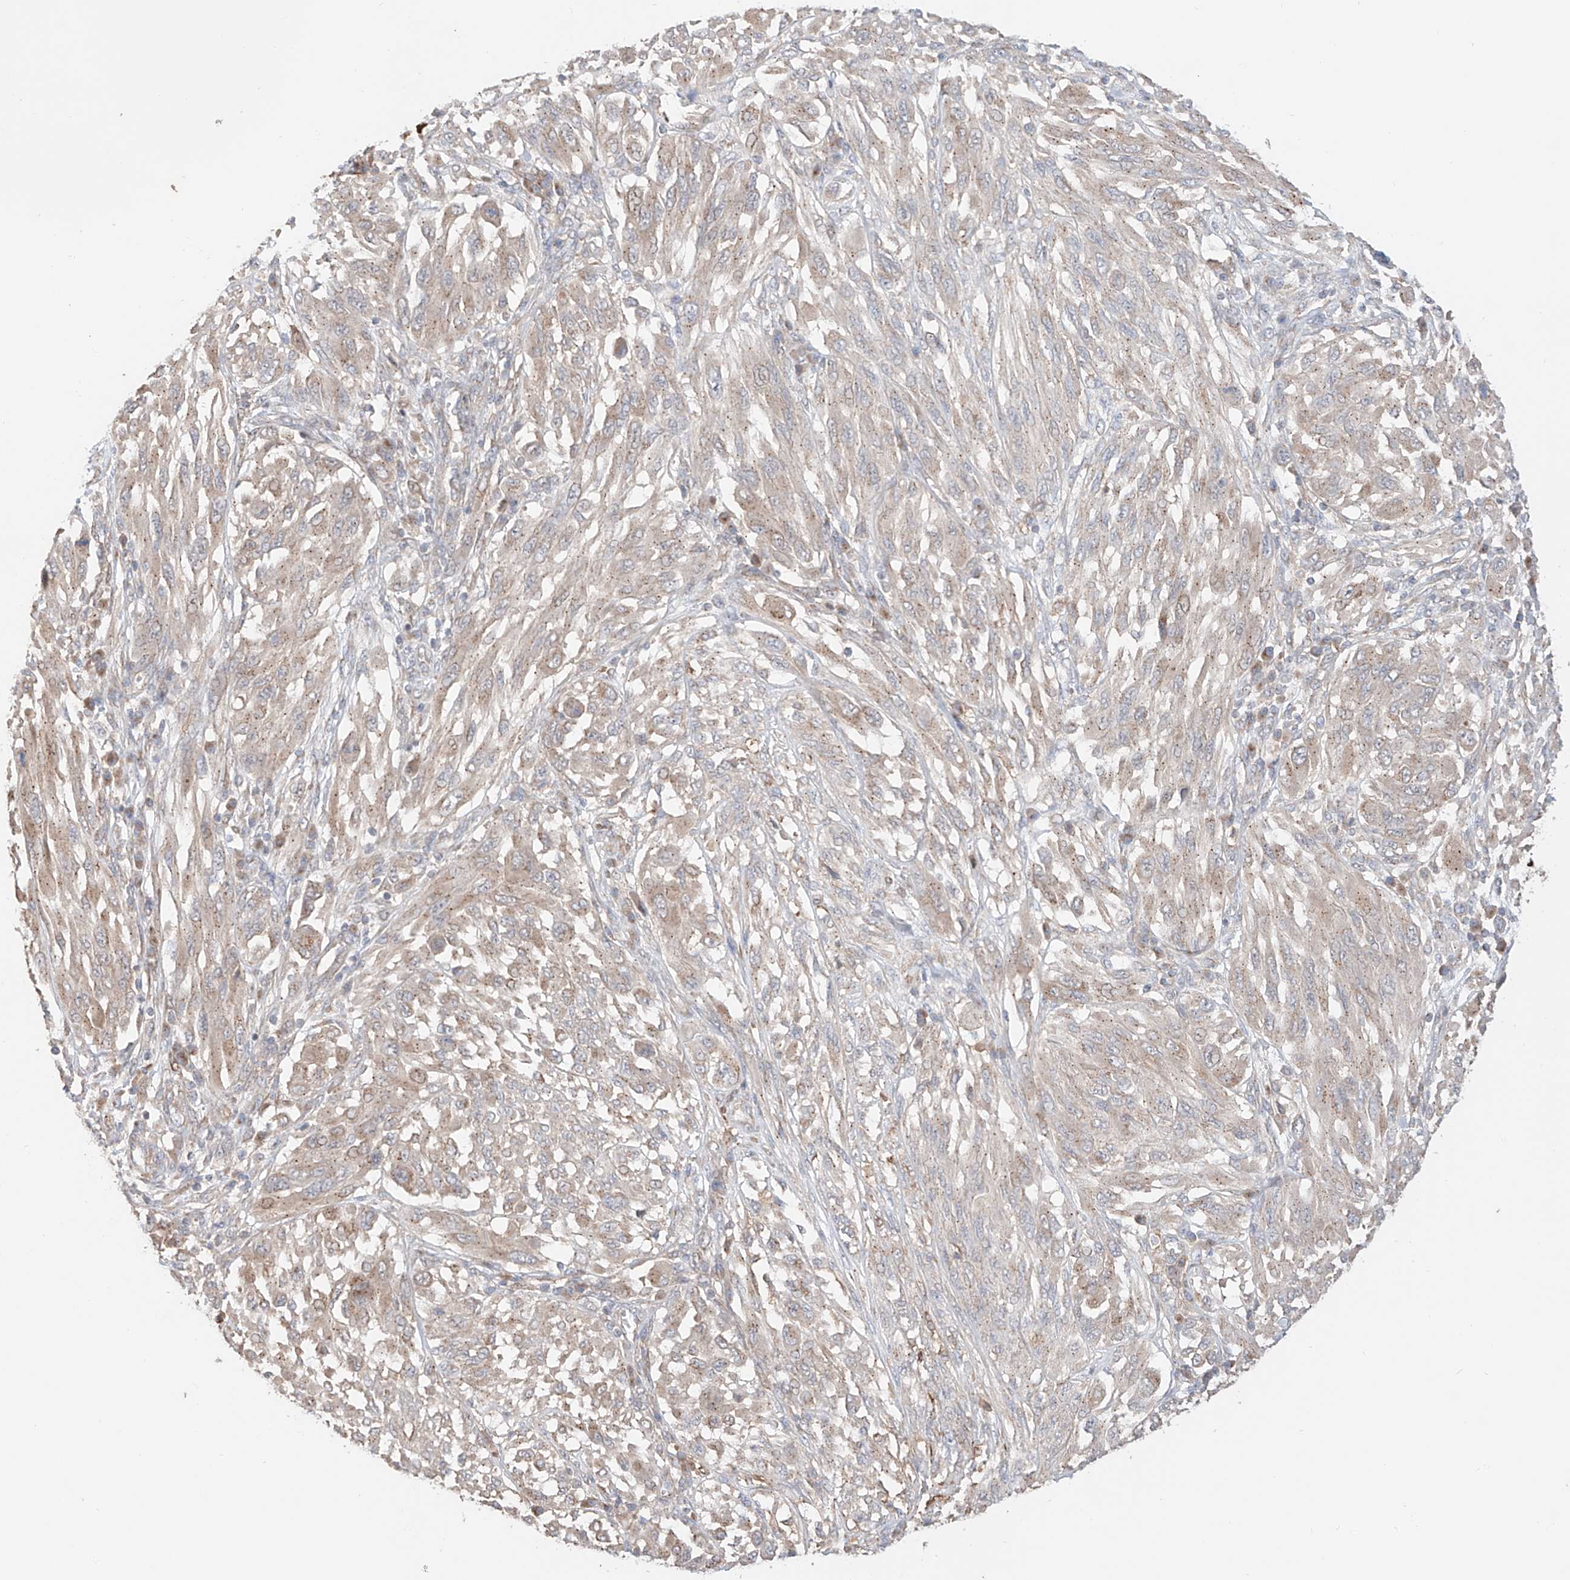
{"staining": {"intensity": "weak", "quantity": "25%-75%", "location": "cytoplasmic/membranous"}, "tissue": "melanoma", "cell_type": "Tumor cells", "image_type": "cancer", "snomed": [{"axis": "morphology", "description": "Malignant melanoma, NOS"}, {"axis": "topography", "description": "Skin"}], "caption": "An immunohistochemistry (IHC) photomicrograph of tumor tissue is shown. Protein staining in brown labels weak cytoplasmic/membranous positivity in melanoma within tumor cells.", "gene": "MOSPD1", "patient": {"sex": "female", "age": 91}}